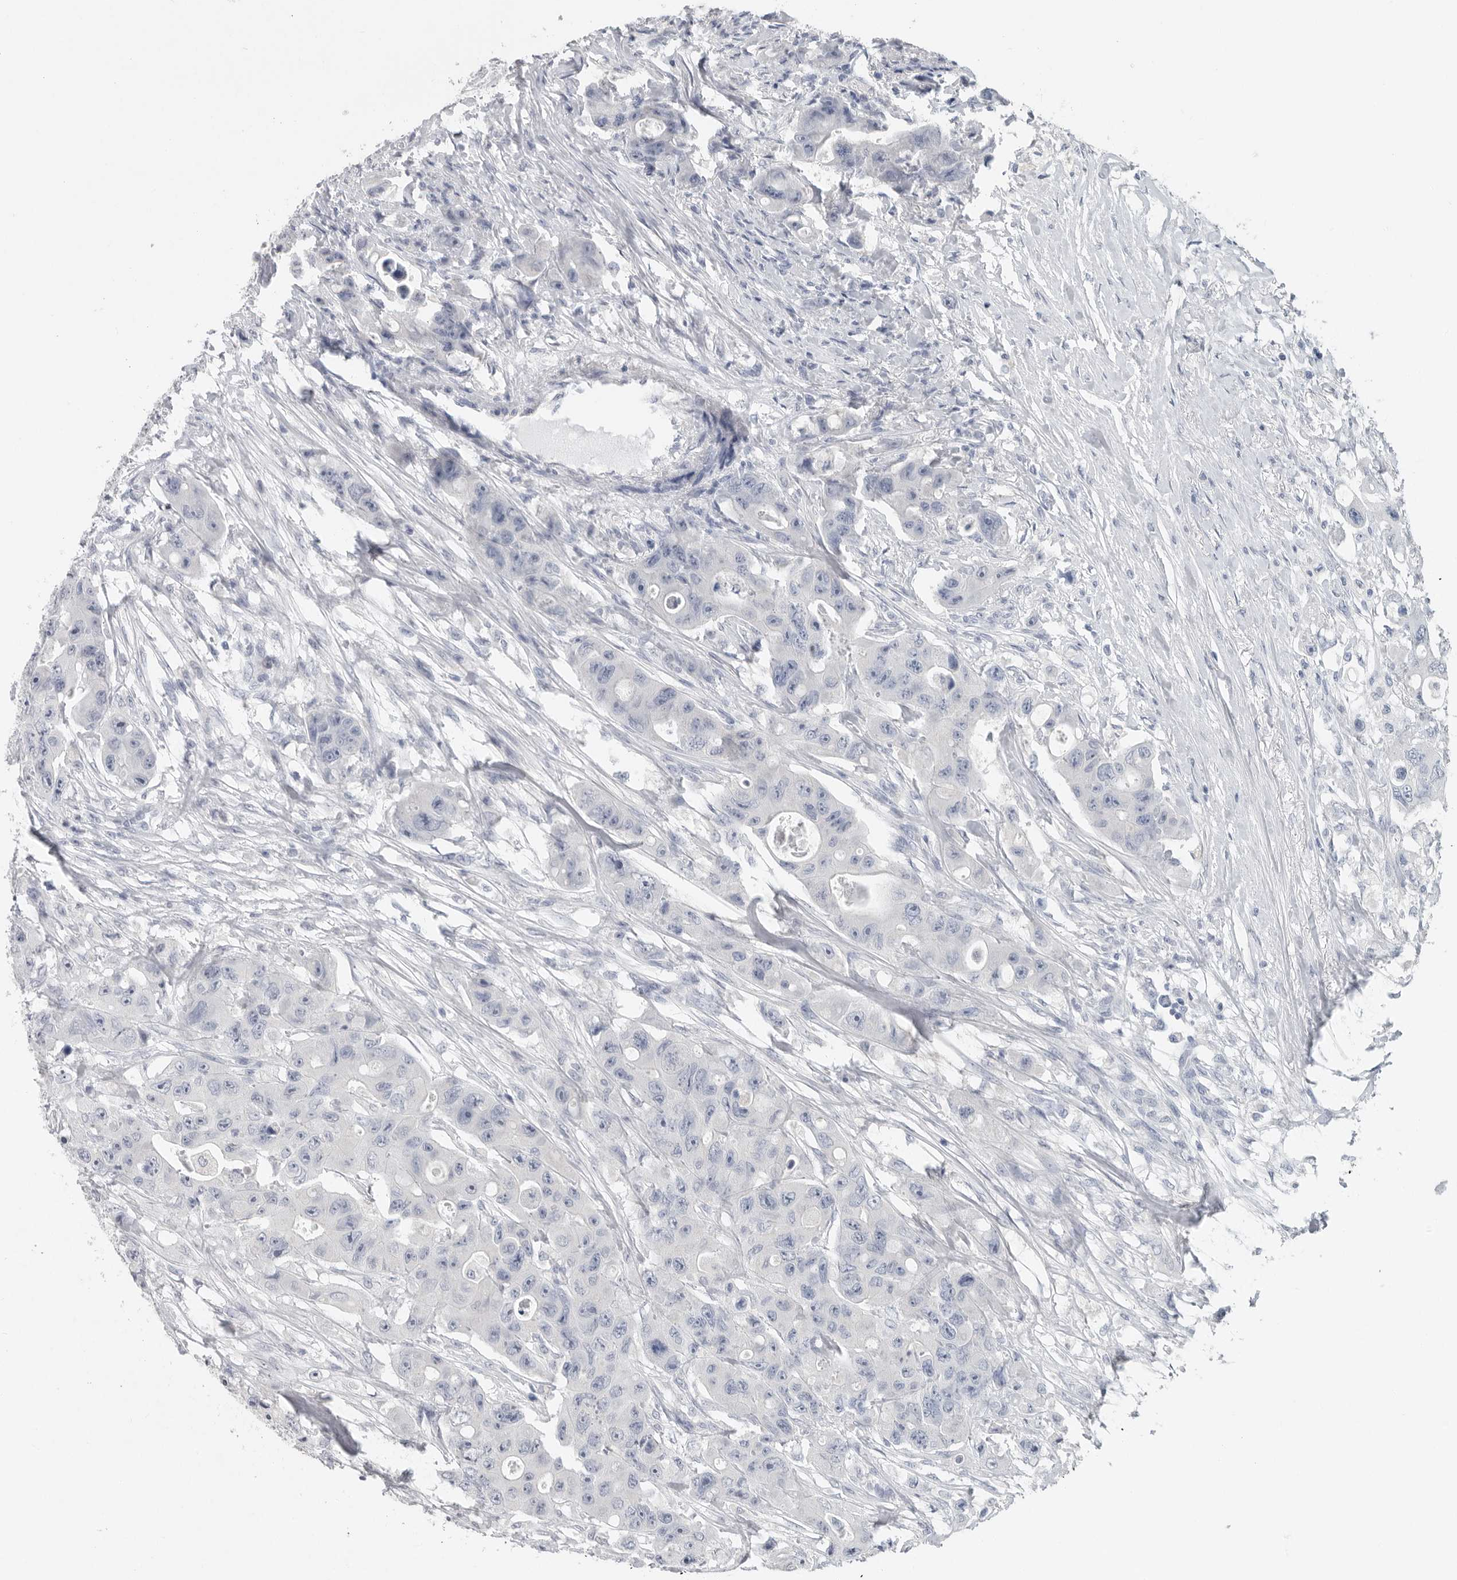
{"staining": {"intensity": "negative", "quantity": "none", "location": "none"}, "tissue": "colorectal cancer", "cell_type": "Tumor cells", "image_type": "cancer", "snomed": [{"axis": "morphology", "description": "Adenocarcinoma, NOS"}, {"axis": "topography", "description": "Colon"}], "caption": "Immunohistochemical staining of human colorectal cancer (adenocarcinoma) exhibits no significant positivity in tumor cells.", "gene": "REG4", "patient": {"sex": "female", "age": 46}}